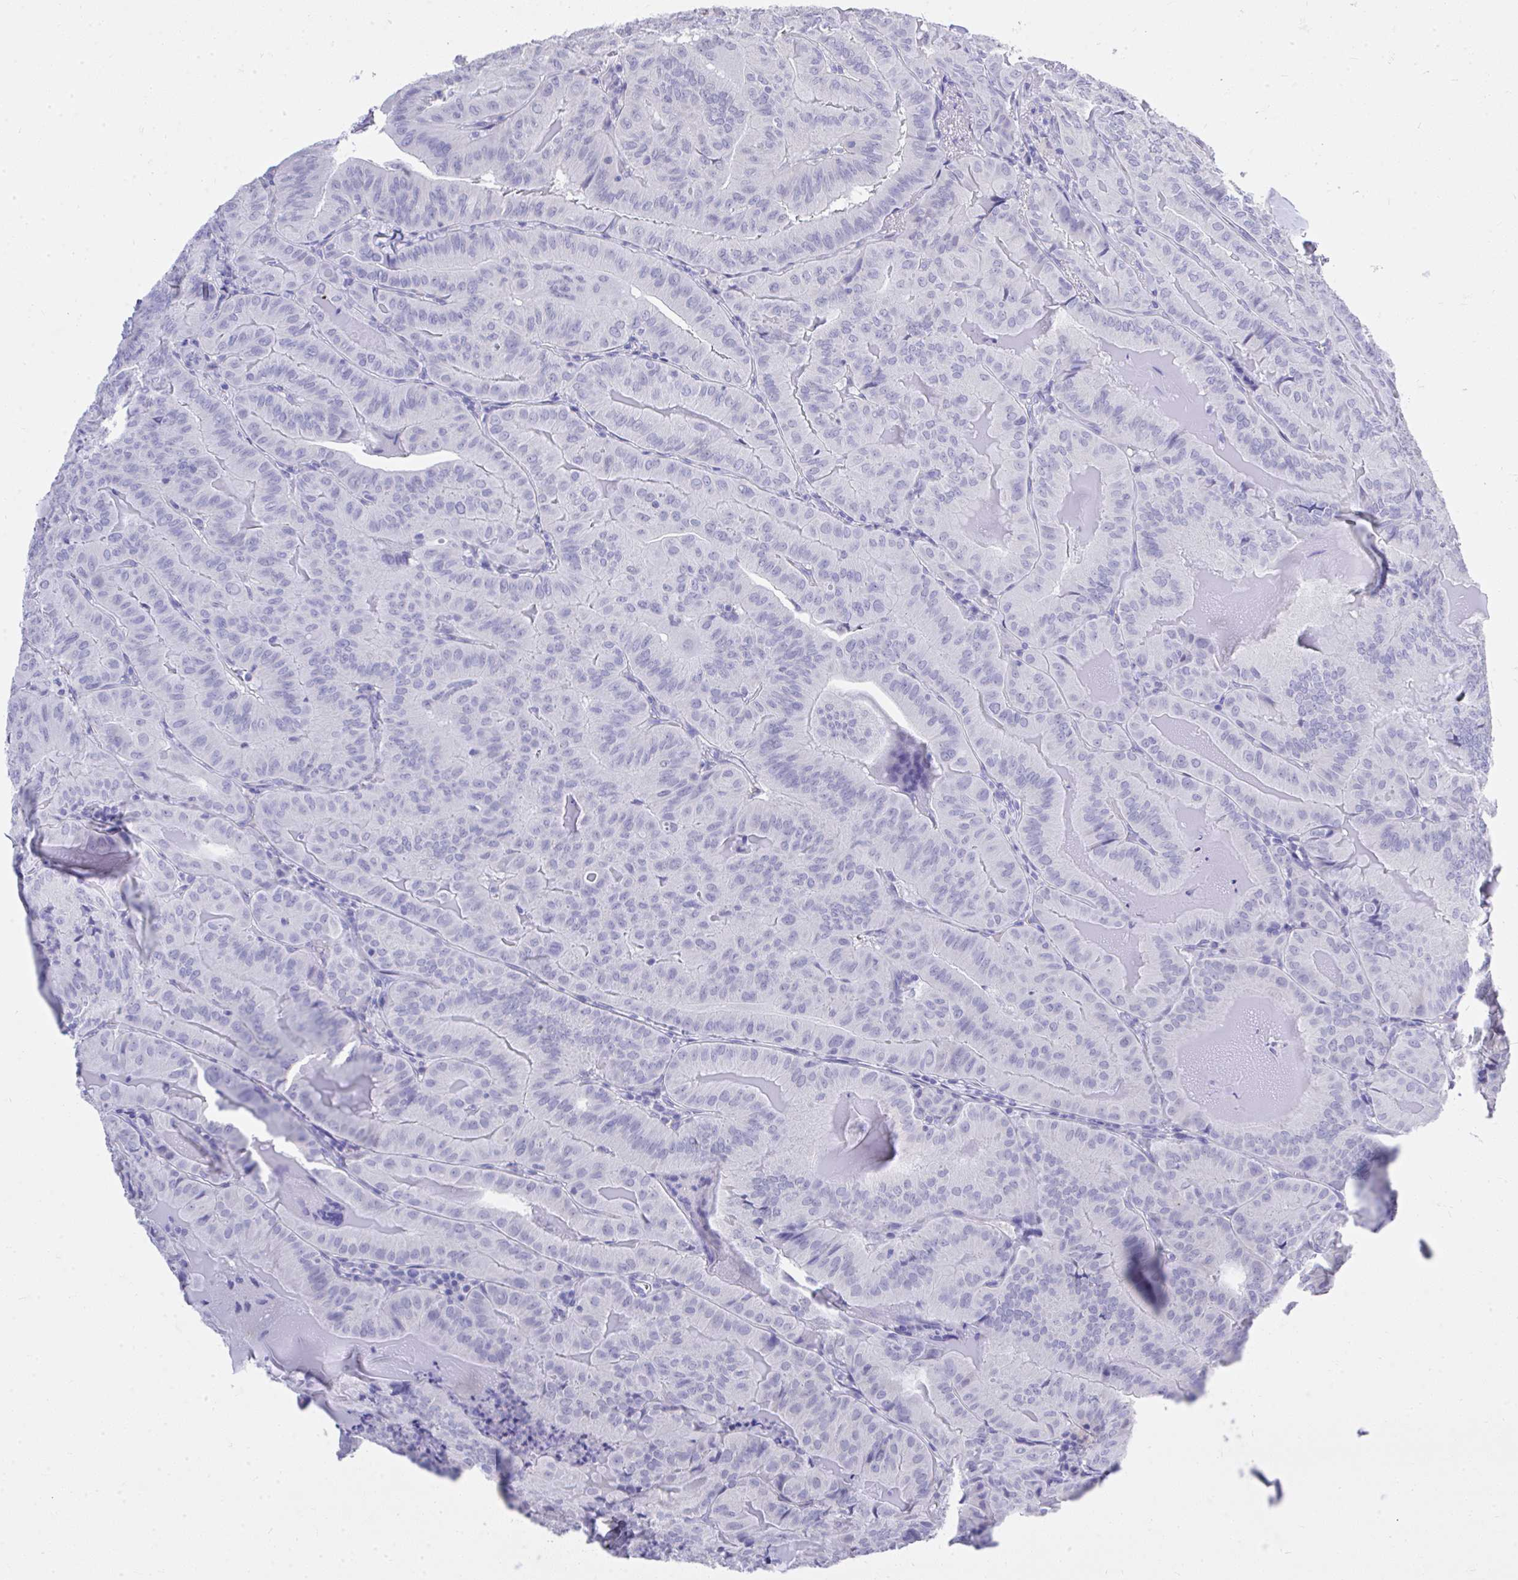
{"staining": {"intensity": "negative", "quantity": "none", "location": "none"}, "tissue": "thyroid cancer", "cell_type": "Tumor cells", "image_type": "cancer", "snomed": [{"axis": "morphology", "description": "Papillary adenocarcinoma, NOS"}, {"axis": "topography", "description": "Thyroid gland"}], "caption": "Human thyroid cancer stained for a protein using immunohistochemistry (IHC) exhibits no staining in tumor cells.", "gene": "MS4A12", "patient": {"sex": "female", "age": 68}}